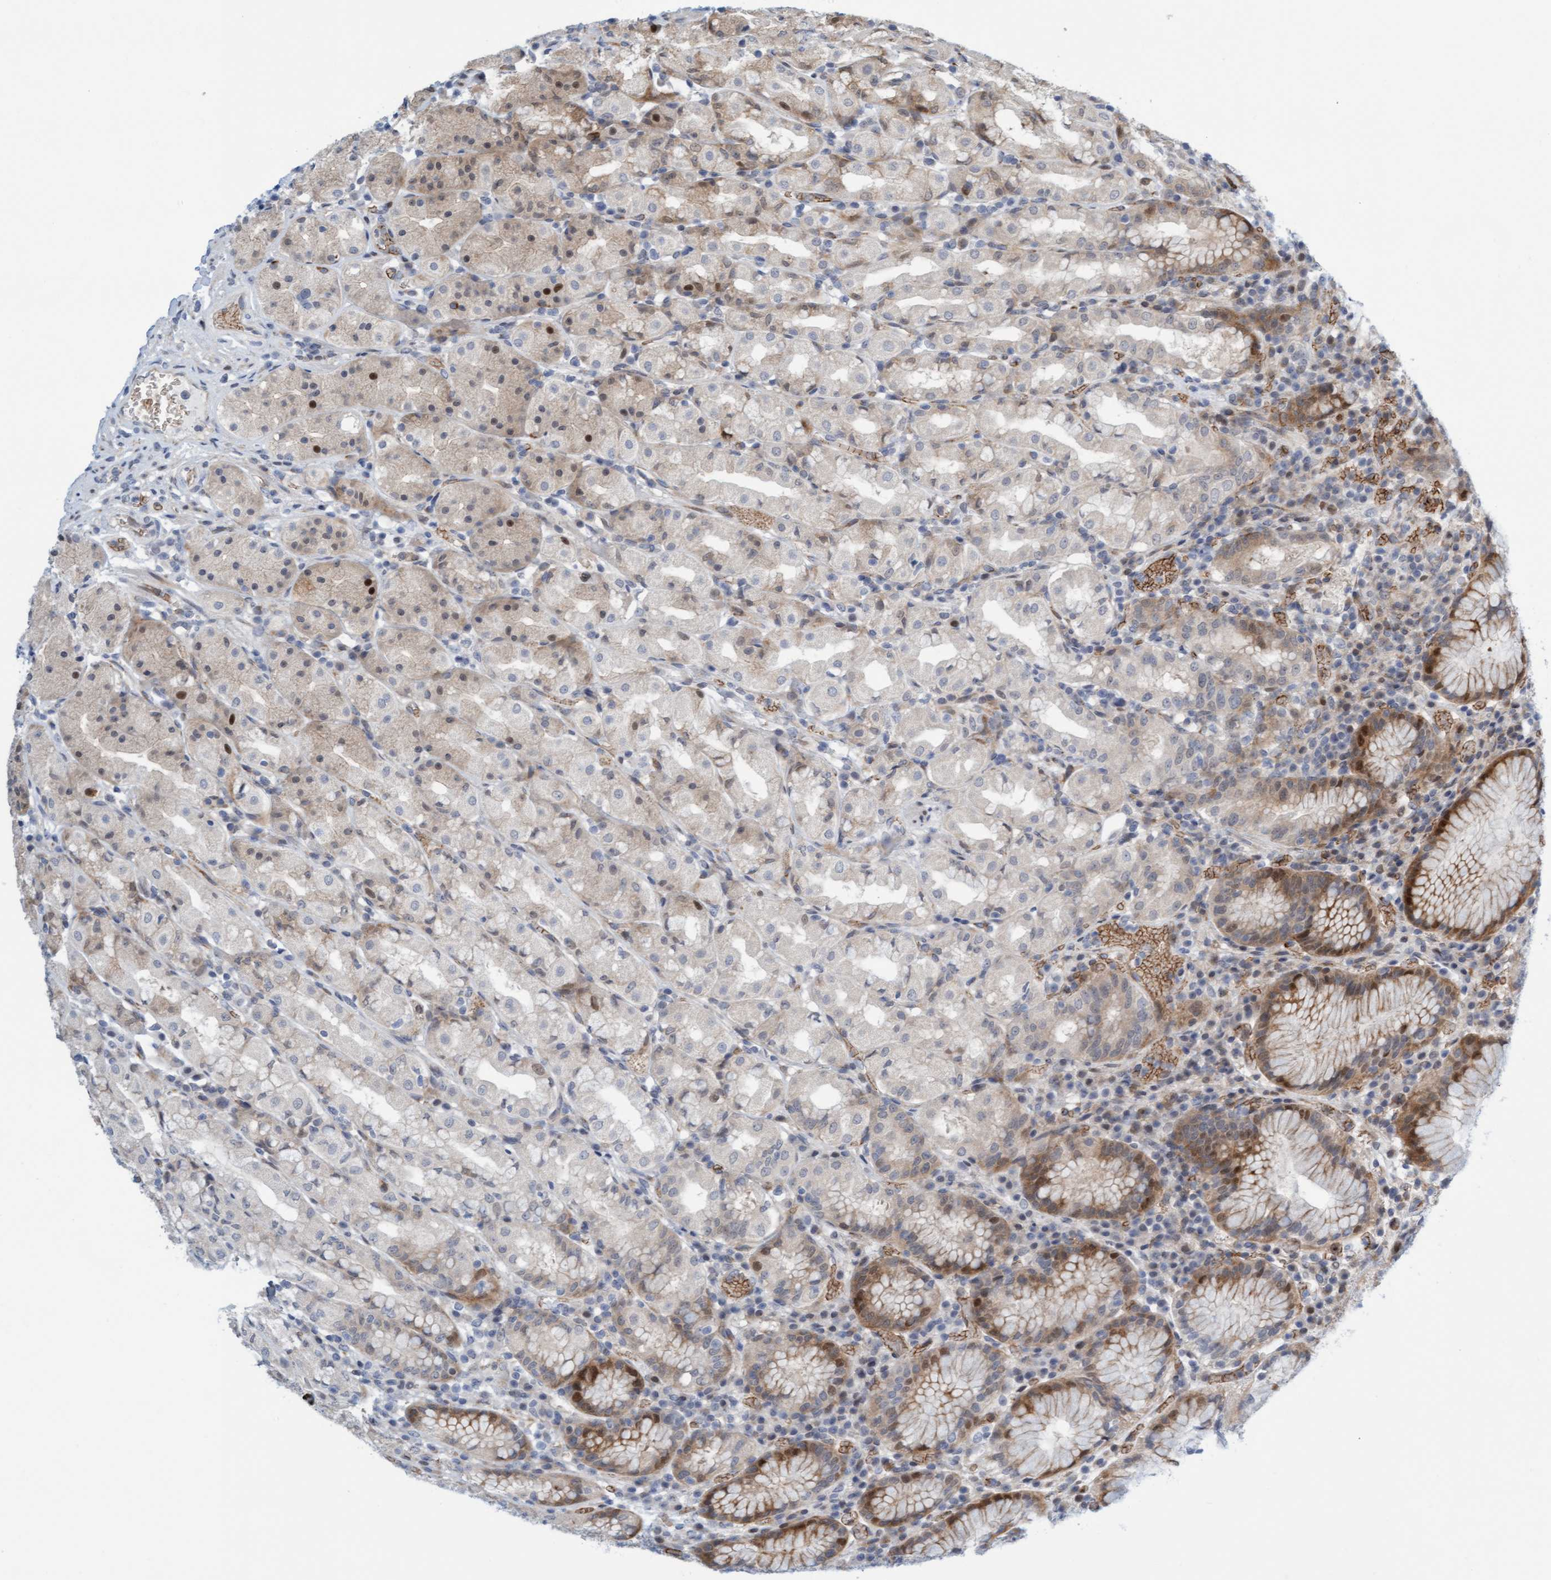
{"staining": {"intensity": "strong", "quantity": "<25%", "location": "cytoplasmic/membranous,nuclear"}, "tissue": "stomach", "cell_type": "Glandular cells", "image_type": "normal", "snomed": [{"axis": "morphology", "description": "Normal tissue, NOS"}, {"axis": "topography", "description": "Stomach, lower"}], "caption": "An immunohistochemistry micrograph of benign tissue is shown. Protein staining in brown shows strong cytoplasmic/membranous,nuclear positivity in stomach within glandular cells.", "gene": "EIF4EBP1", "patient": {"sex": "female", "age": 56}}